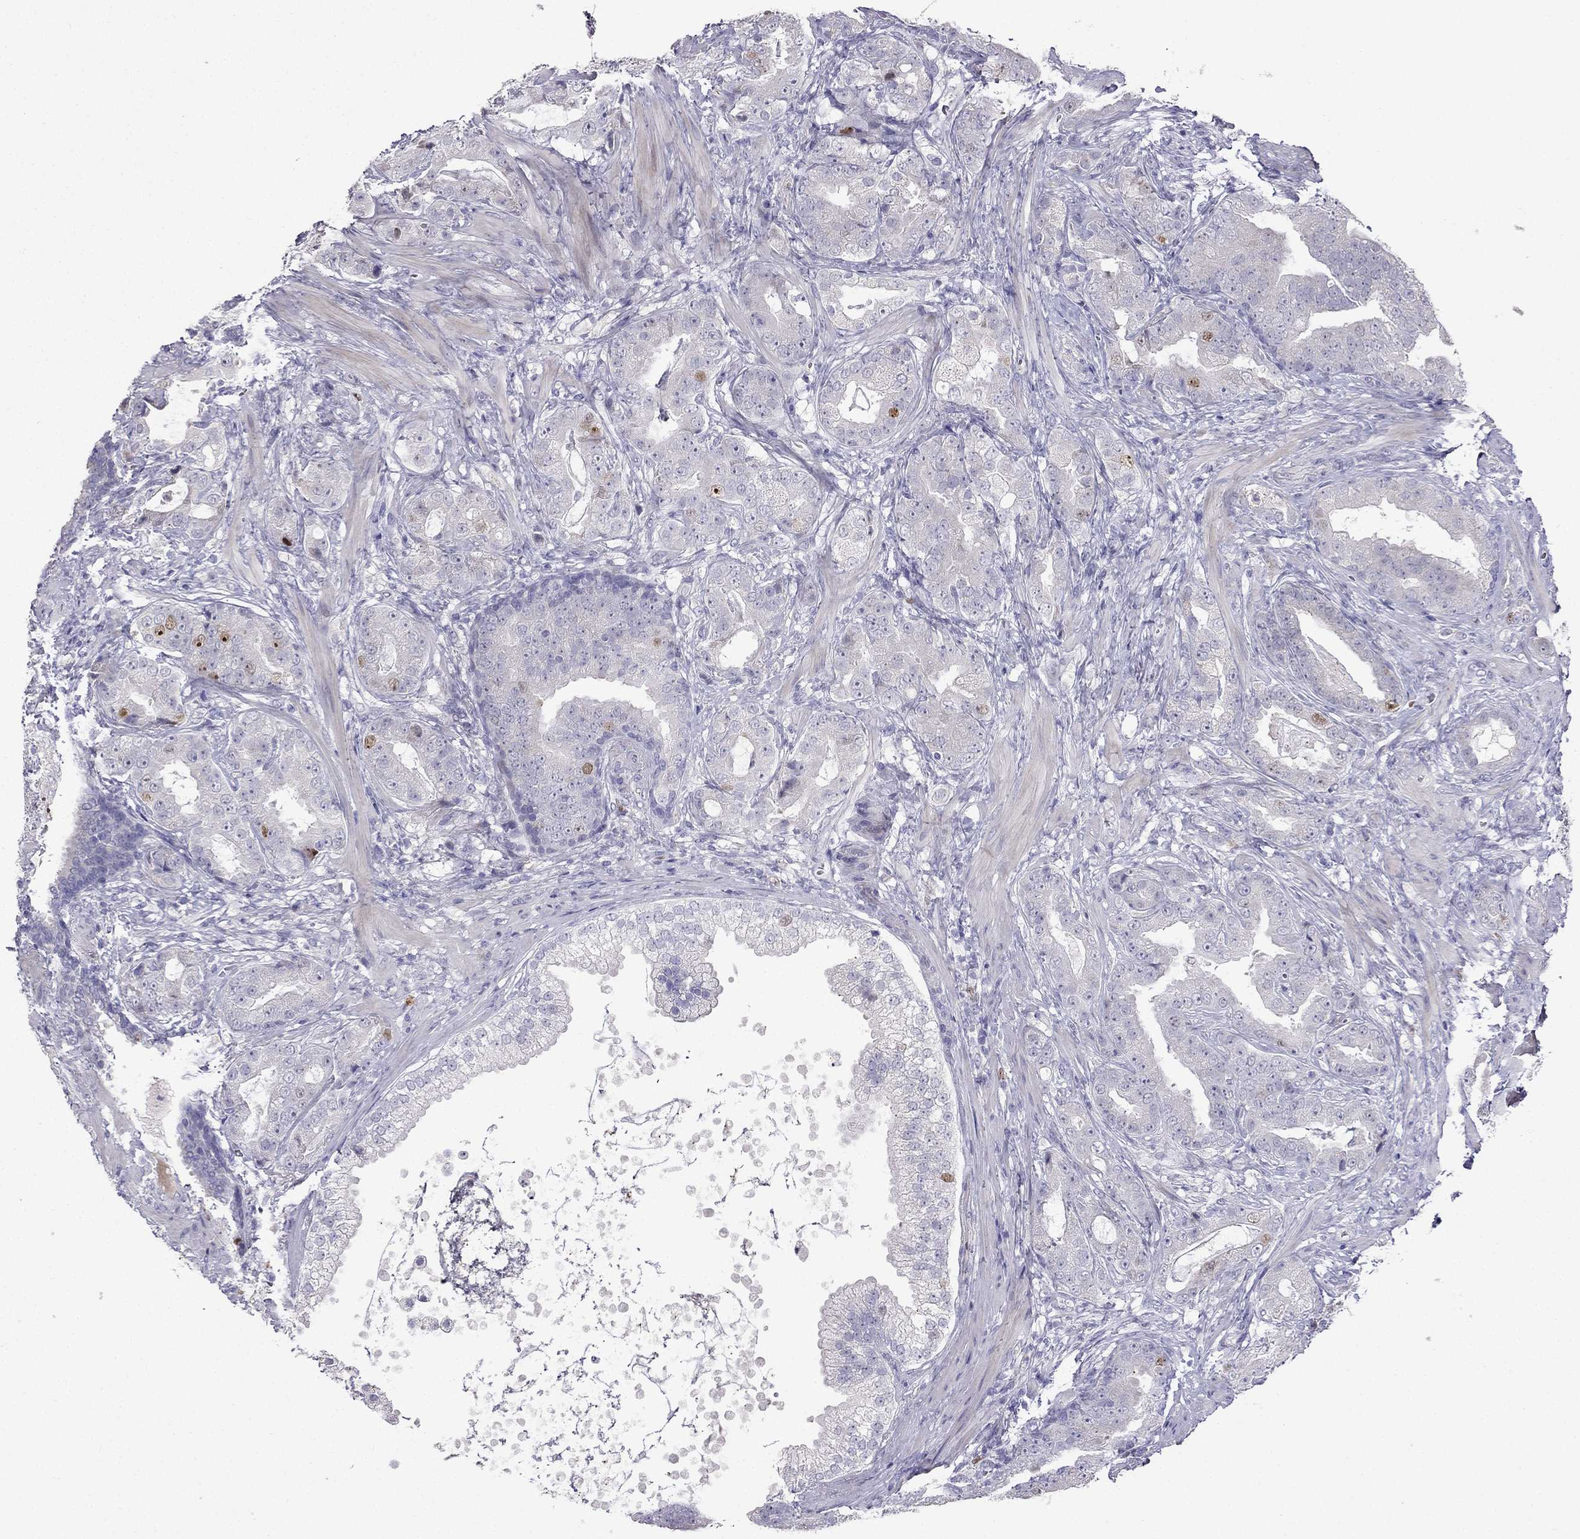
{"staining": {"intensity": "moderate", "quantity": "<25%", "location": "nuclear"}, "tissue": "prostate cancer", "cell_type": "Tumor cells", "image_type": "cancer", "snomed": [{"axis": "morphology", "description": "Adenocarcinoma, NOS"}, {"axis": "topography", "description": "Prostate"}], "caption": "Protein expression analysis of prostate cancer (adenocarcinoma) exhibits moderate nuclear expression in about <25% of tumor cells.", "gene": "UHRF1", "patient": {"sex": "male", "age": 57}}